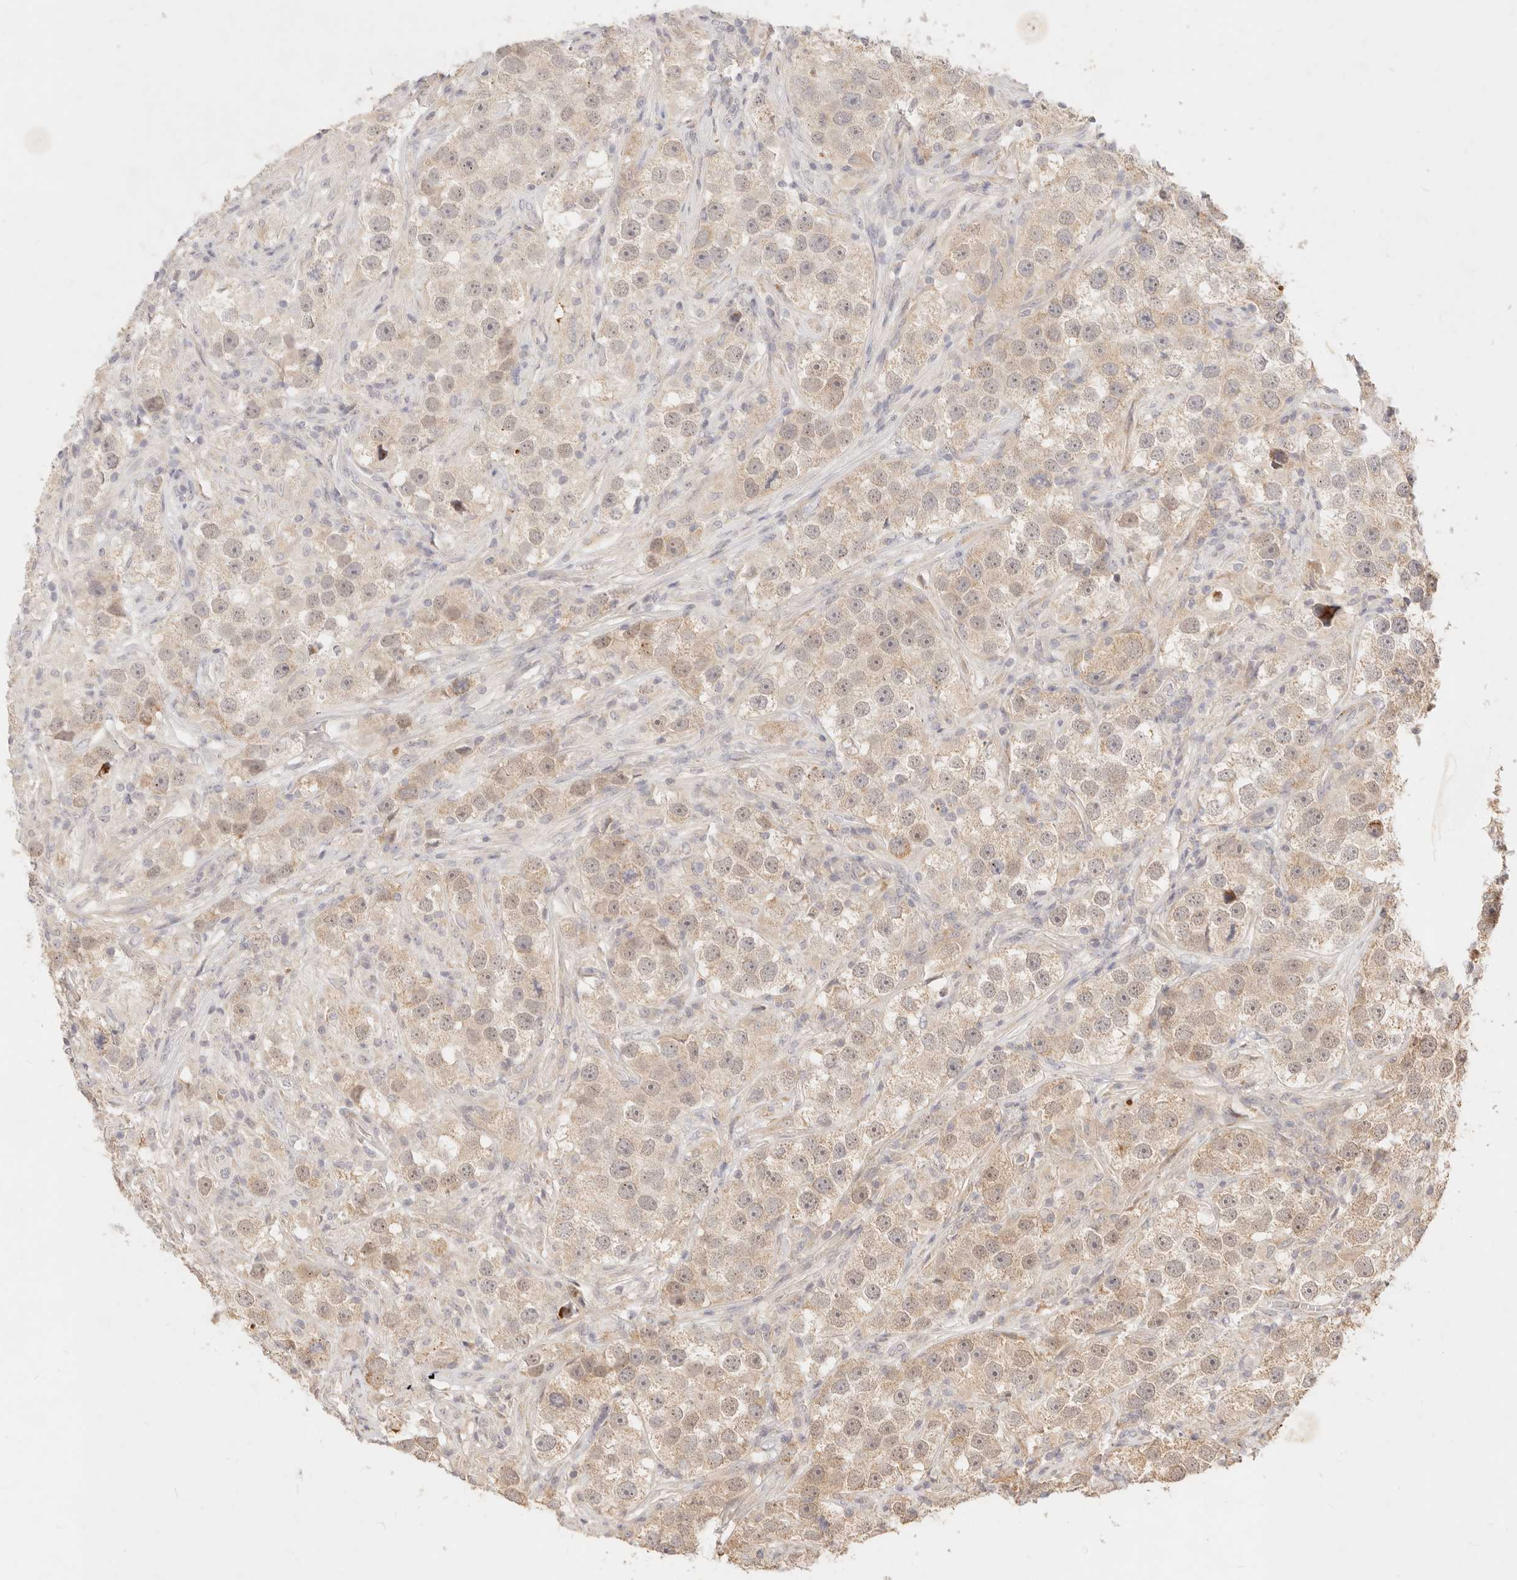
{"staining": {"intensity": "weak", "quantity": ">75%", "location": "cytoplasmic/membranous,nuclear"}, "tissue": "testis cancer", "cell_type": "Tumor cells", "image_type": "cancer", "snomed": [{"axis": "morphology", "description": "Seminoma, NOS"}, {"axis": "topography", "description": "Testis"}], "caption": "Immunohistochemistry (DAB (3,3'-diaminobenzidine)) staining of human testis seminoma displays weak cytoplasmic/membranous and nuclear protein staining in approximately >75% of tumor cells.", "gene": "RUBCNL", "patient": {"sex": "male", "age": 49}}